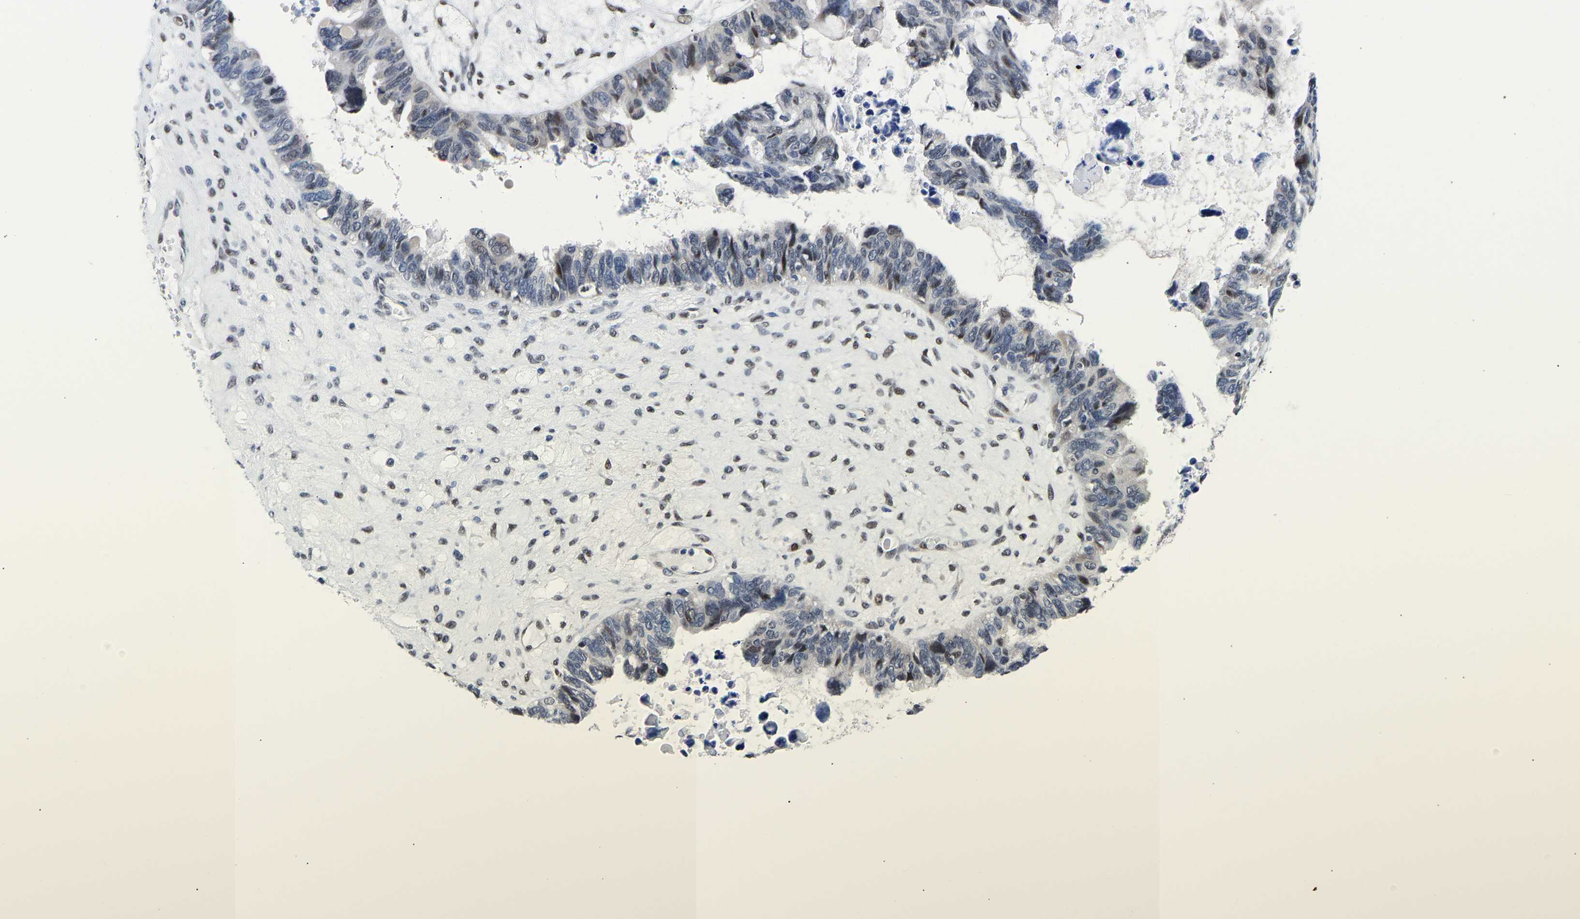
{"staining": {"intensity": "weak", "quantity": "<25%", "location": "nuclear"}, "tissue": "ovarian cancer", "cell_type": "Tumor cells", "image_type": "cancer", "snomed": [{"axis": "morphology", "description": "Cystadenocarcinoma, serous, NOS"}, {"axis": "topography", "description": "Ovary"}], "caption": "Immunohistochemistry (IHC) histopathology image of human ovarian cancer stained for a protein (brown), which demonstrates no expression in tumor cells.", "gene": "PTRHD1", "patient": {"sex": "female", "age": 79}}